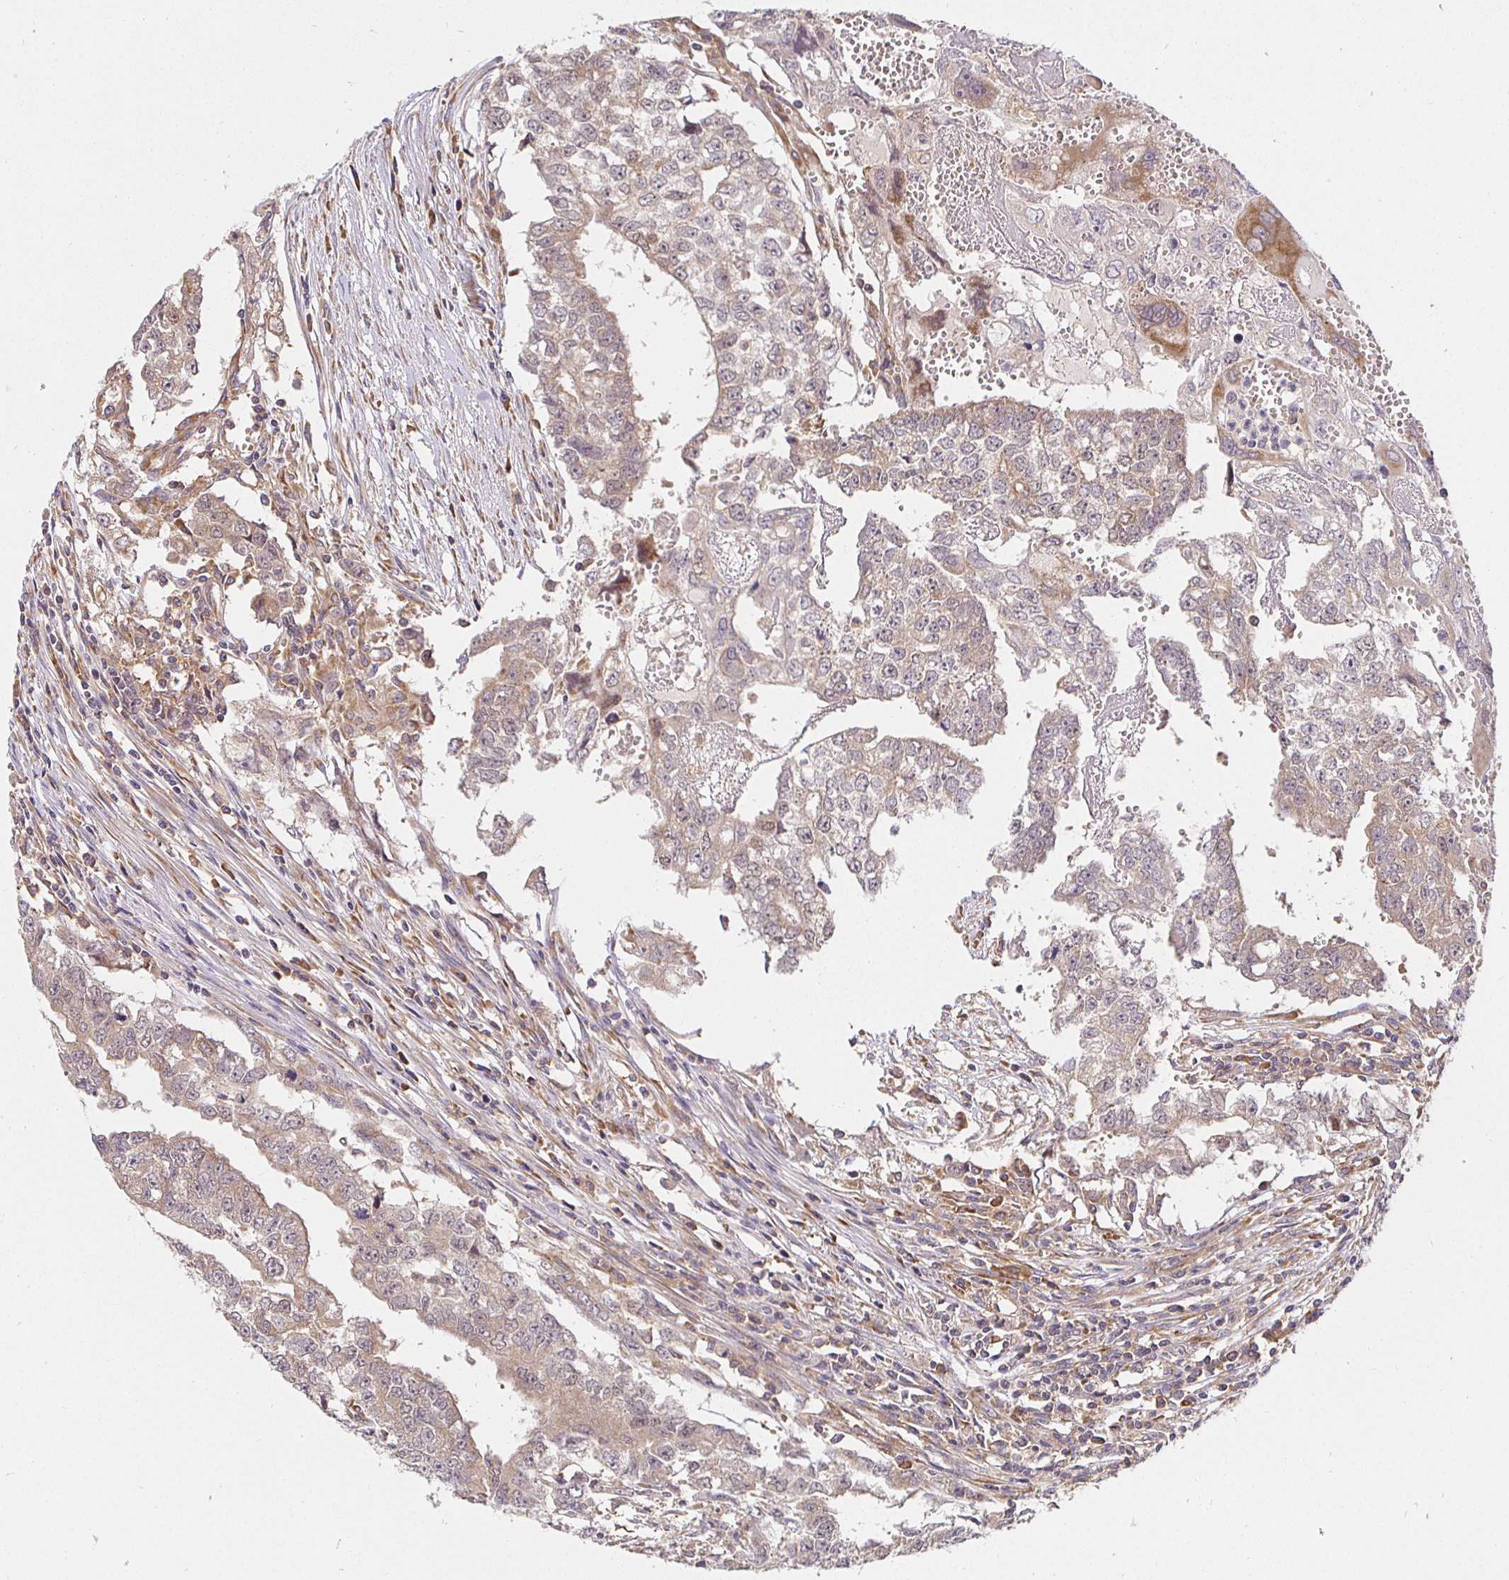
{"staining": {"intensity": "weak", "quantity": ">75%", "location": "cytoplasmic/membranous"}, "tissue": "testis cancer", "cell_type": "Tumor cells", "image_type": "cancer", "snomed": [{"axis": "morphology", "description": "Carcinoma, Embryonal, NOS"}, {"axis": "morphology", "description": "Teratoma, malignant, NOS"}, {"axis": "topography", "description": "Testis"}], "caption": "Weak cytoplasmic/membranous positivity for a protein is seen in approximately >75% of tumor cells of embryonal carcinoma (testis) using immunohistochemistry.", "gene": "IRAK1", "patient": {"sex": "male", "age": 24}}